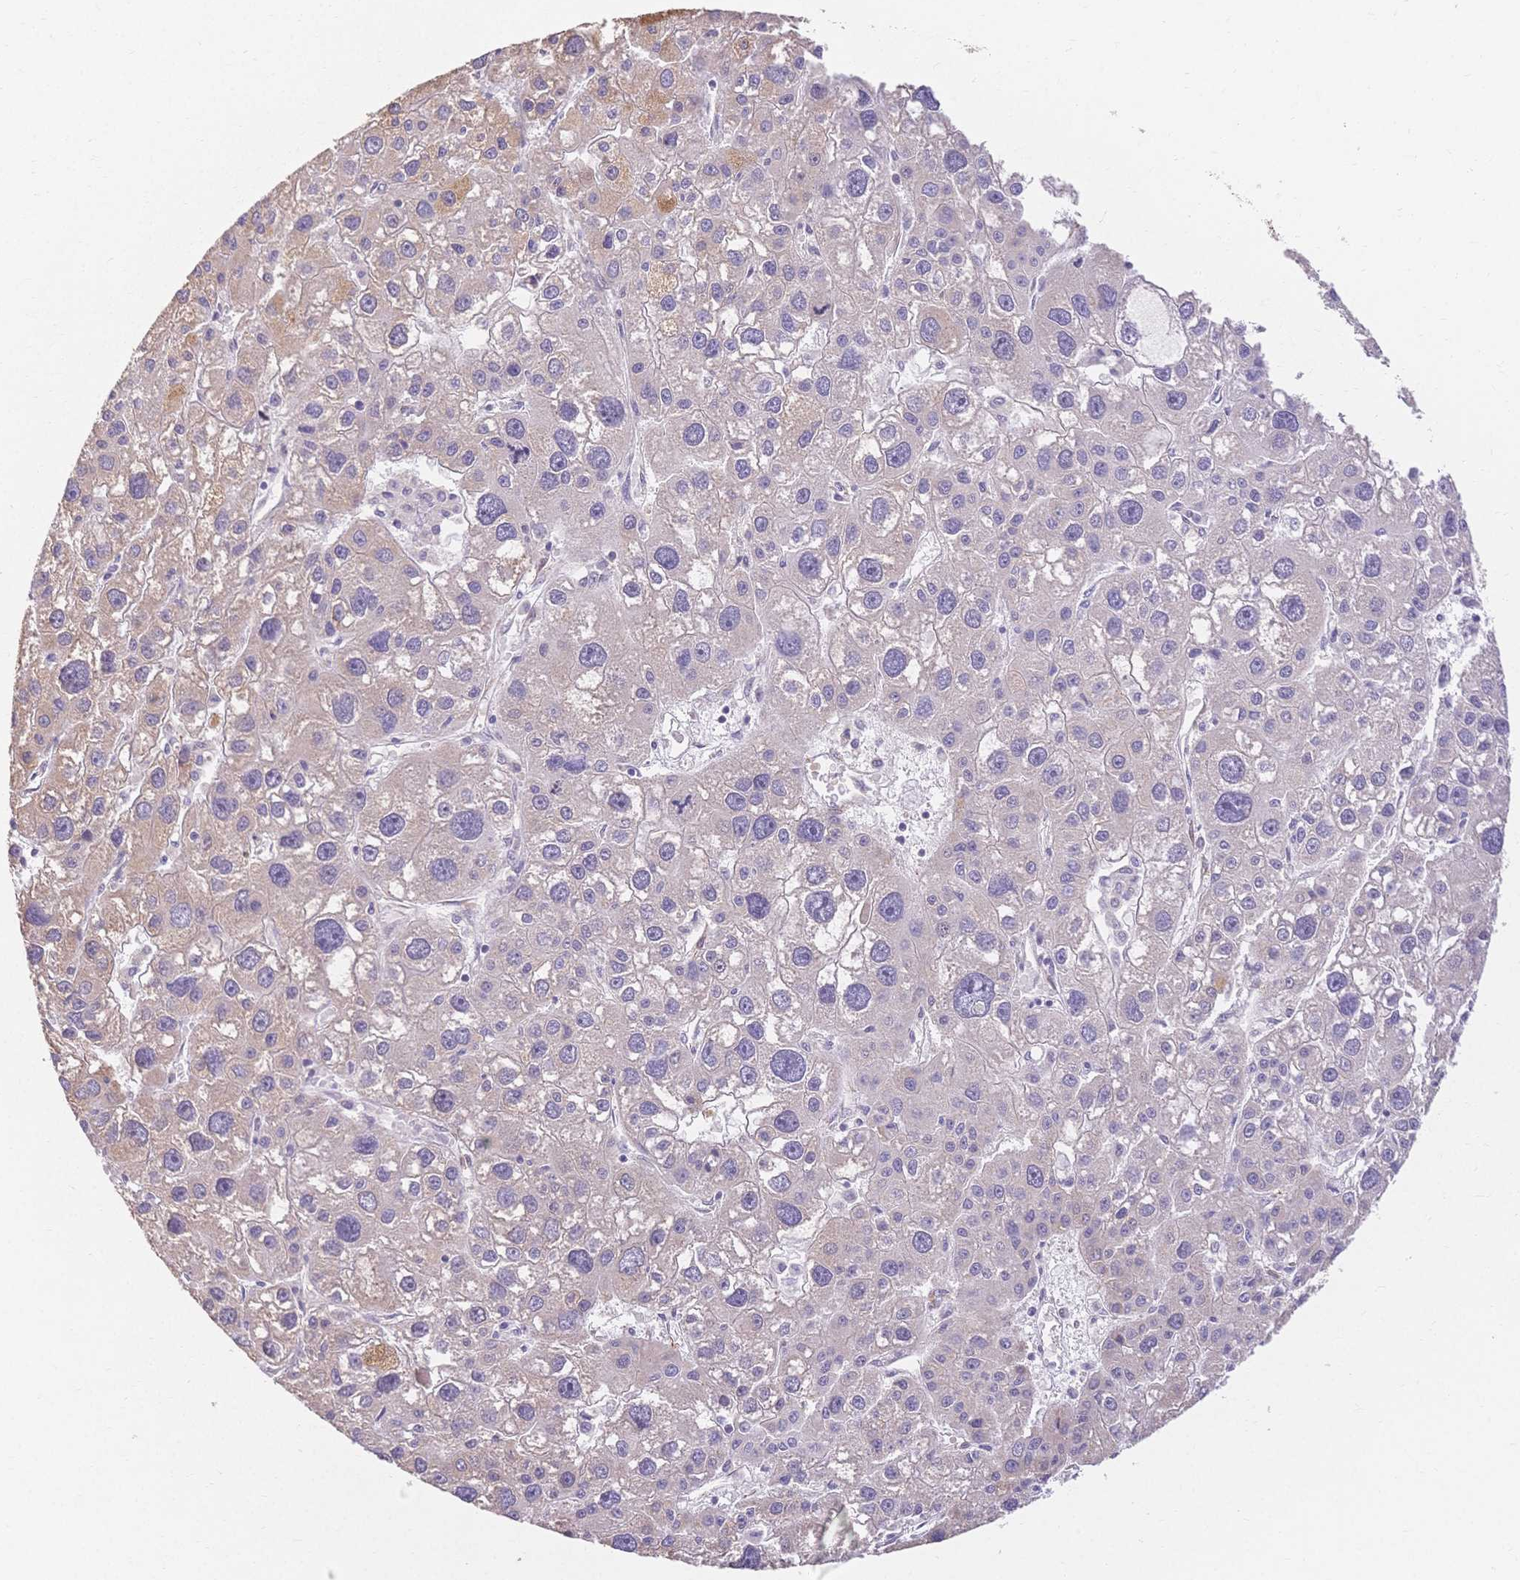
{"staining": {"intensity": "weak", "quantity": "<25%", "location": "cytoplasmic/membranous"}, "tissue": "liver cancer", "cell_type": "Tumor cells", "image_type": "cancer", "snomed": [{"axis": "morphology", "description": "Carcinoma, Hepatocellular, NOS"}, {"axis": "topography", "description": "Liver"}], "caption": "This micrograph is of liver cancer stained with IHC to label a protein in brown with the nuclei are counter-stained blue. There is no expression in tumor cells.", "gene": "HS3ST5", "patient": {"sex": "male", "age": 73}}